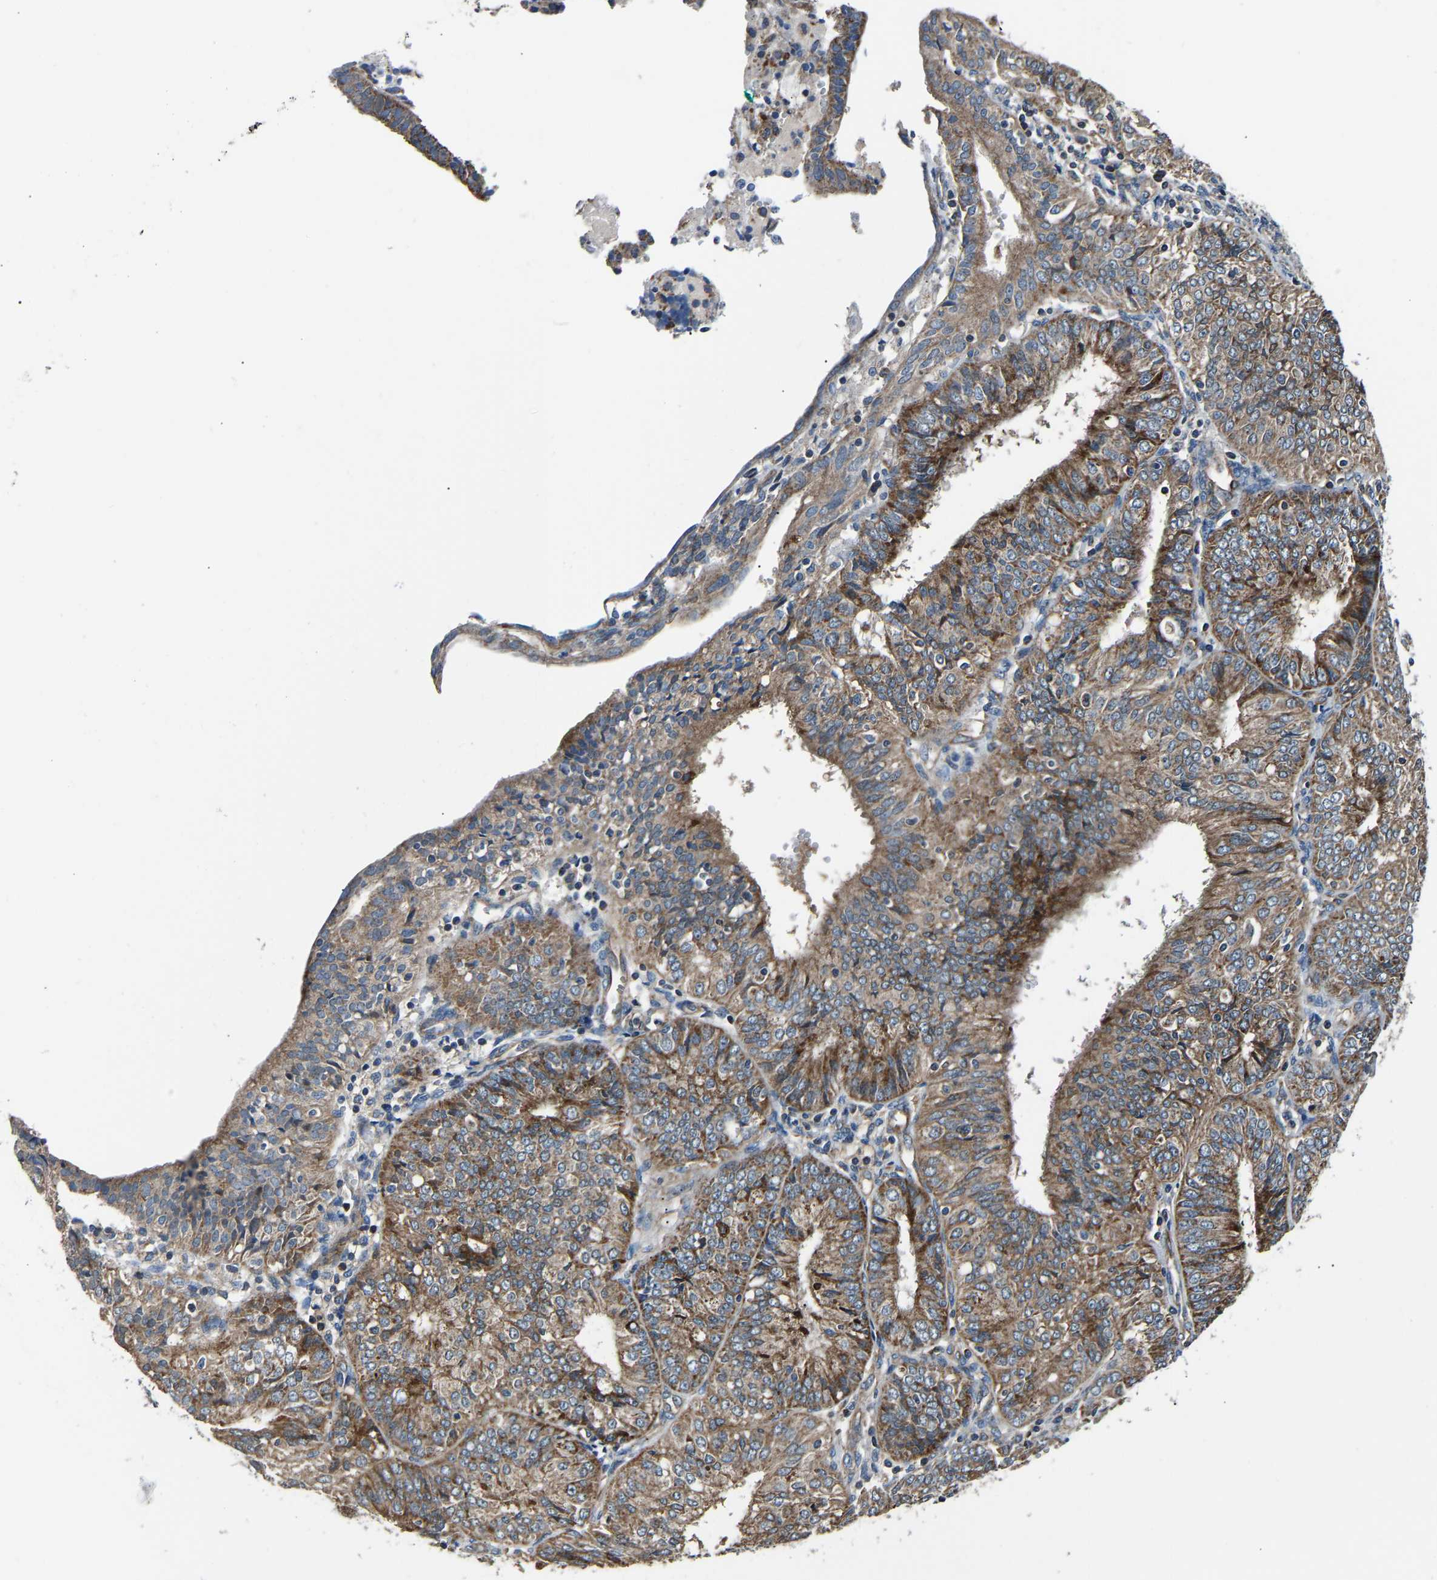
{"staining": {"intensity": "moderate", "quantity": ">75%", "location": "cytoplasmic/membranous"}, "tissue": "endometrial cancer", "cell_type": "Tumor cells", "image_type": "cancer", "snomed": [{"axis": "morphology", "description": "Adenocarcinoma, NOS"}, {"axis": "topography", "description": "Endometrium"}], "caption": "Endometrial cancer (adenocarcinoma) stained with a protein marker displays moderate staining in tumor cells.", "gene": "GGCT", "patient": {"sex": "female", "age": 58}}